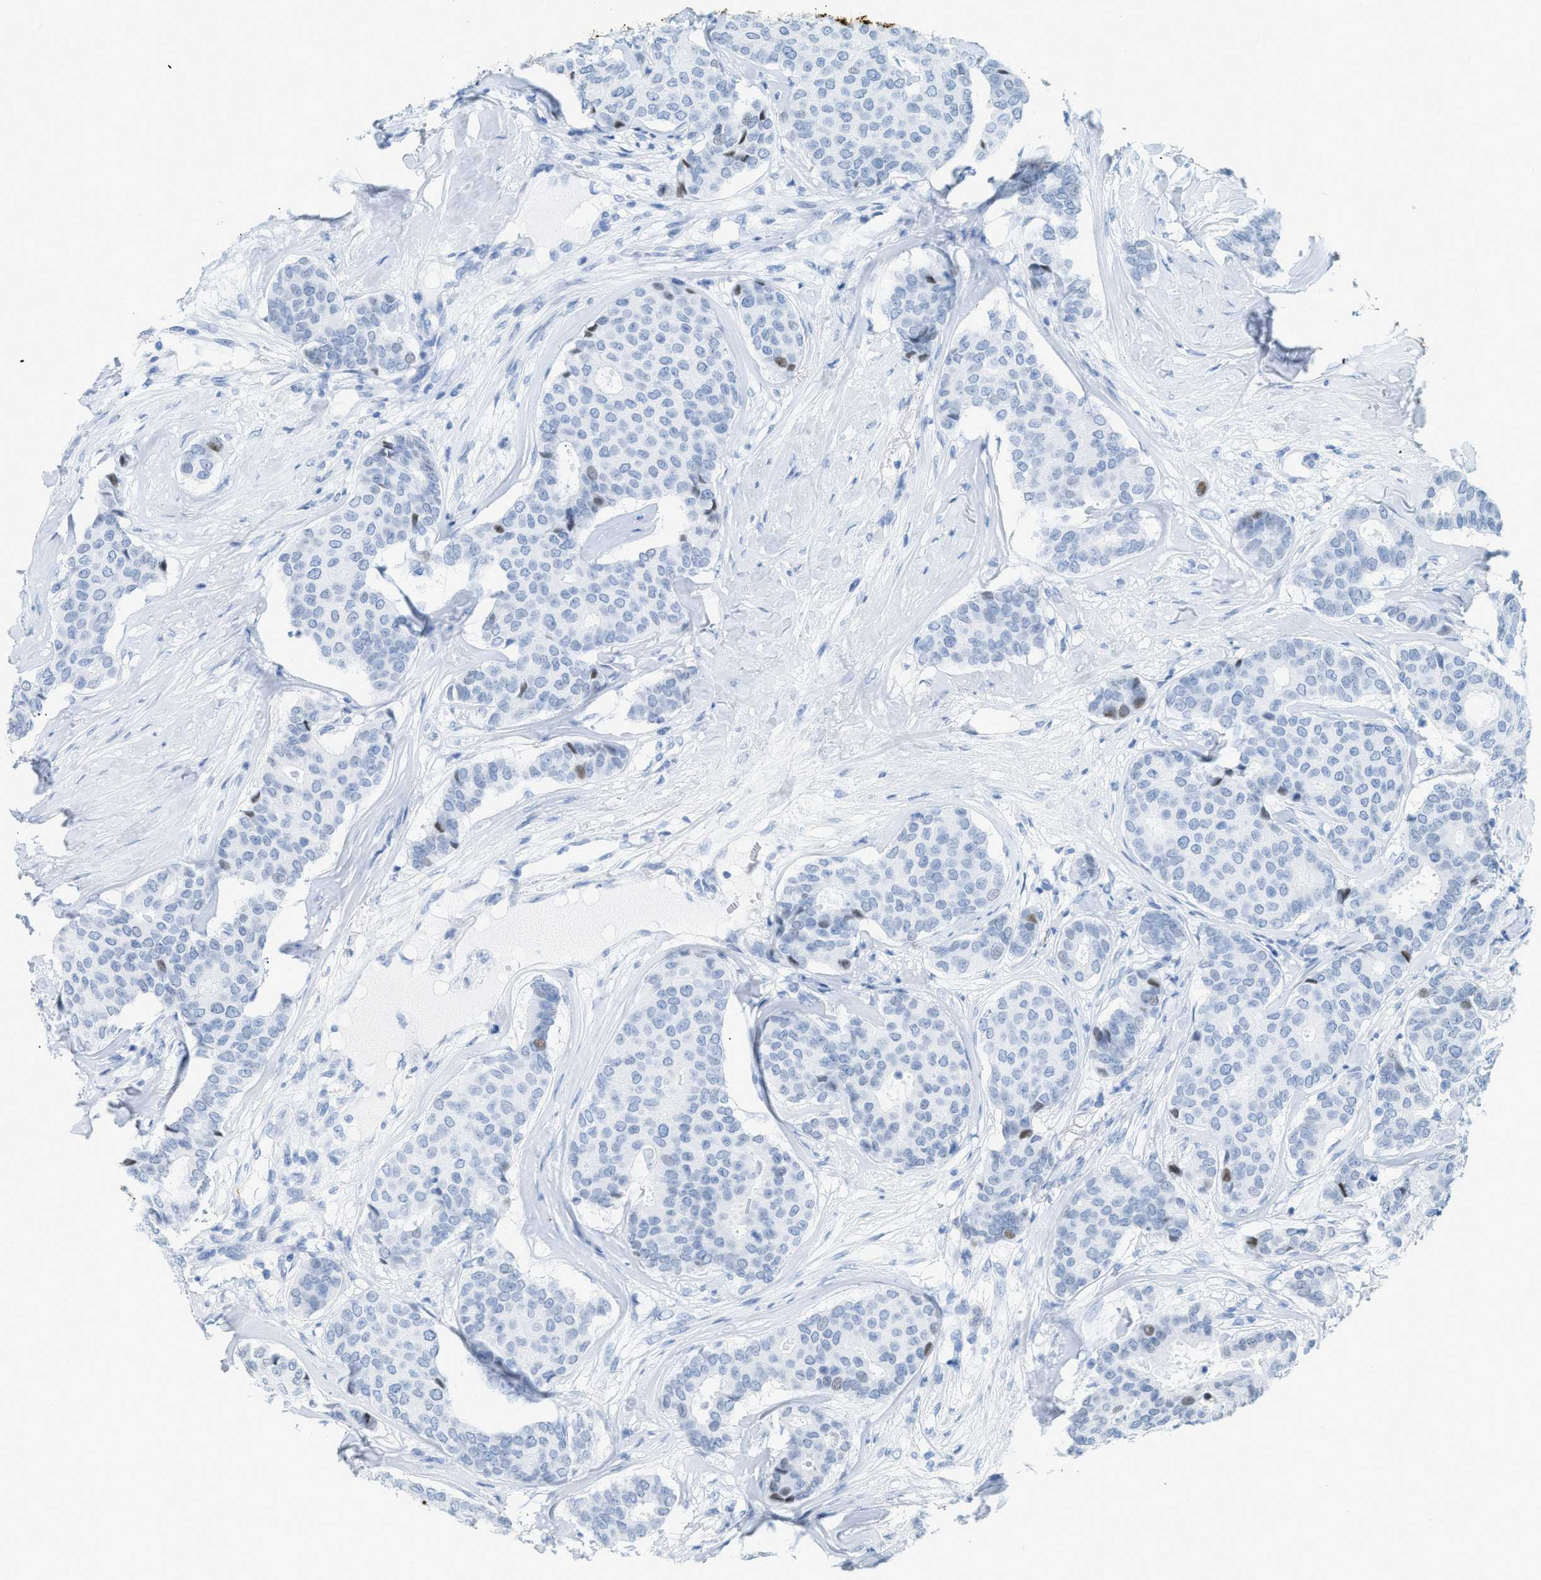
{"staining": {"intensity": "negative", "quantity": "none", "location": "none"}, "tissue": "breast cancer", "cell_type": "Tumor cells", "image_type": "cancer", "snomed": [{"axis": "morphology", "description": "Duct carcinoma"}, {"axis": "topography", "description": "Breast"}], "caption": "The histopathology image reveals no staining of tumor cells in breast cancer.", "gene": "DES", "patient": {"sex": "female", "age": 75}}